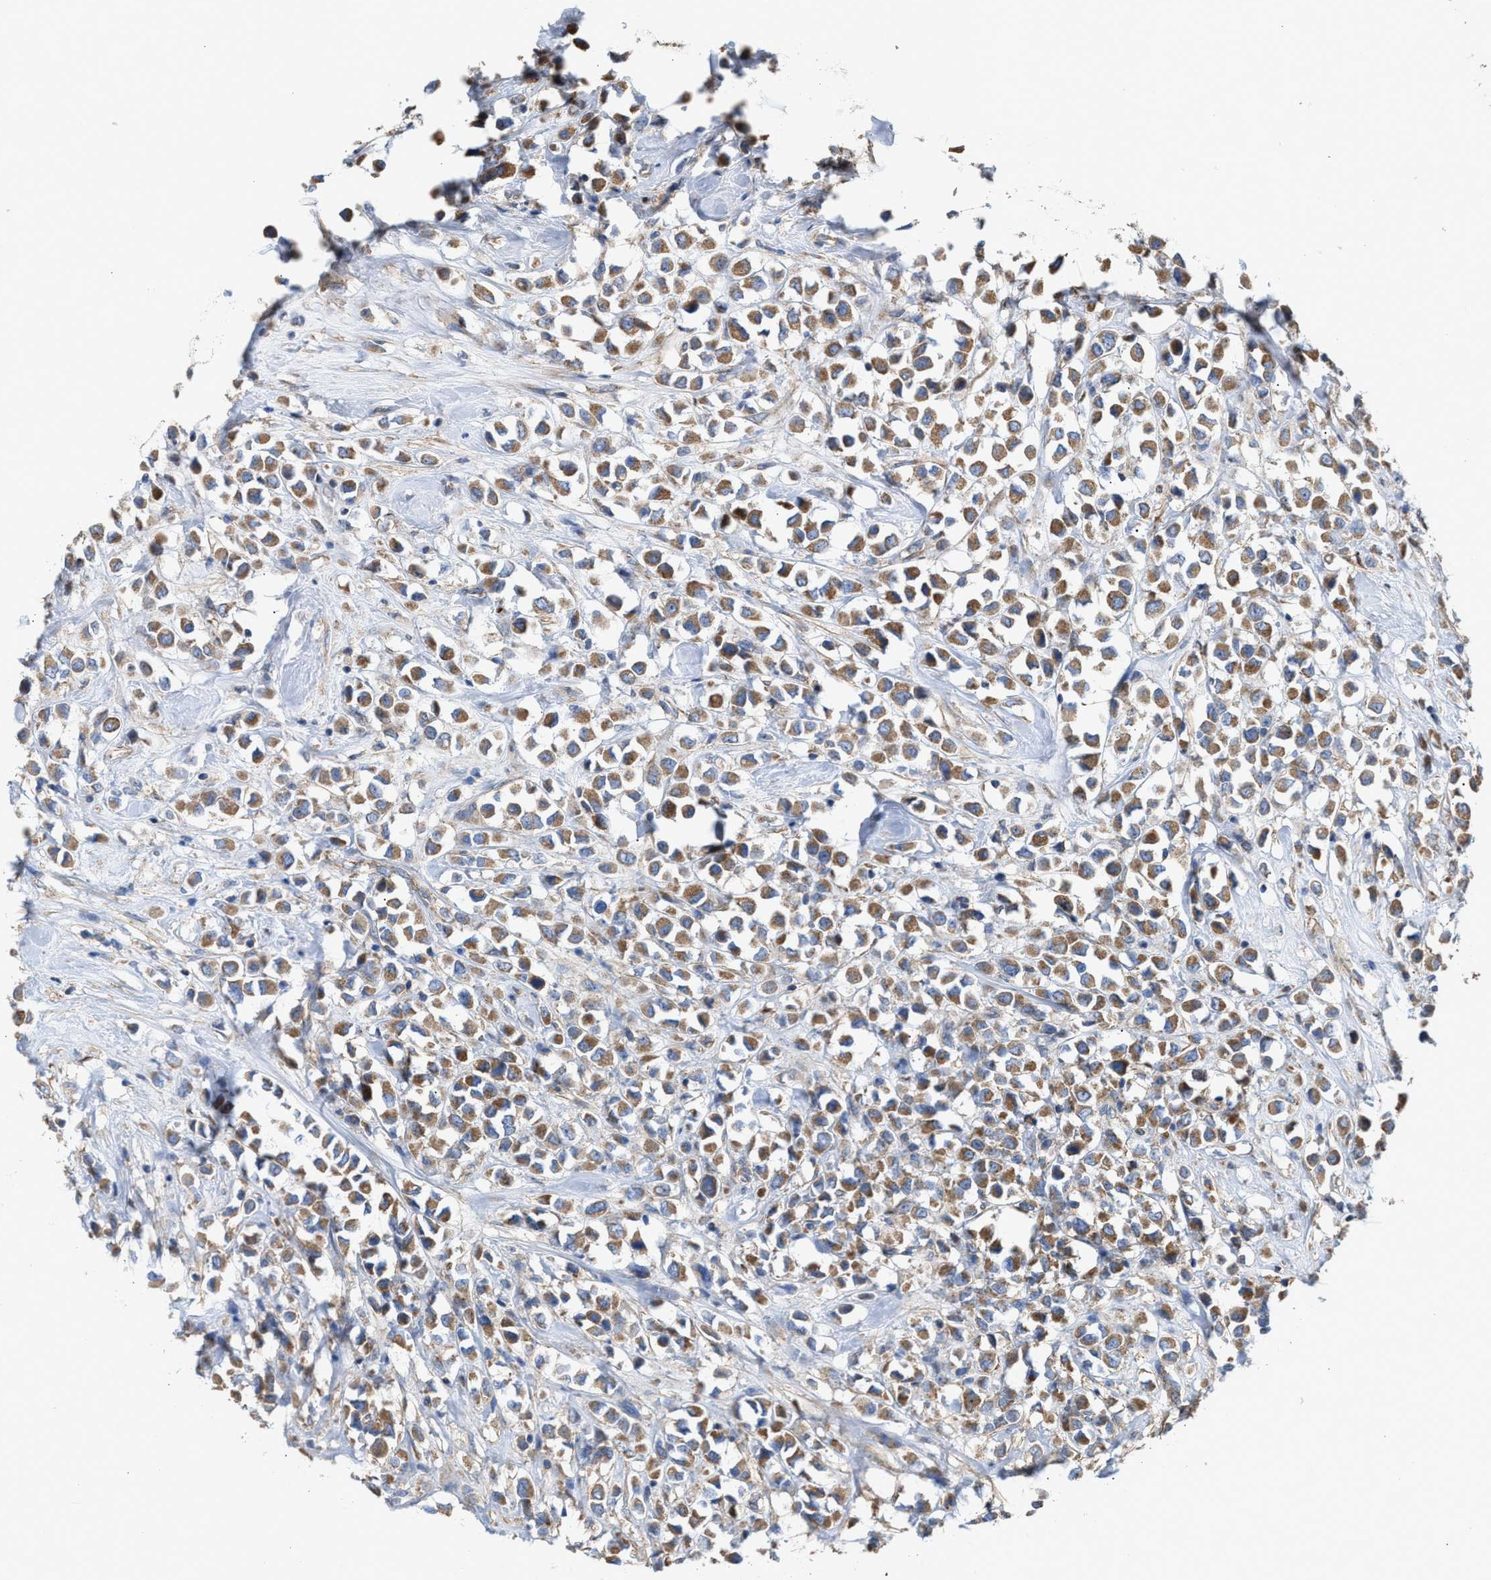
{"staining": {"intensity": "moderate", "quantity": ">75%", "location": "cytoplasmic/membranous"}, "tissue": "breast cancer", "cell_type": "Tumor cells", "image_type": "cancer", "snomed": [{"axis": "morphology", "description": "Duct carcinoma"}, {"axis": "topography", "description": "Breast"}], "caption": "The micrograph demonstrates staining of infiltrating ductal carcinoma (breast), revealing moderate cytoplasmic/membranous protein positivity (brown color) within tumor cells.", "gene": "OXSM", "patient": {"sex": "female", "age": 61}}